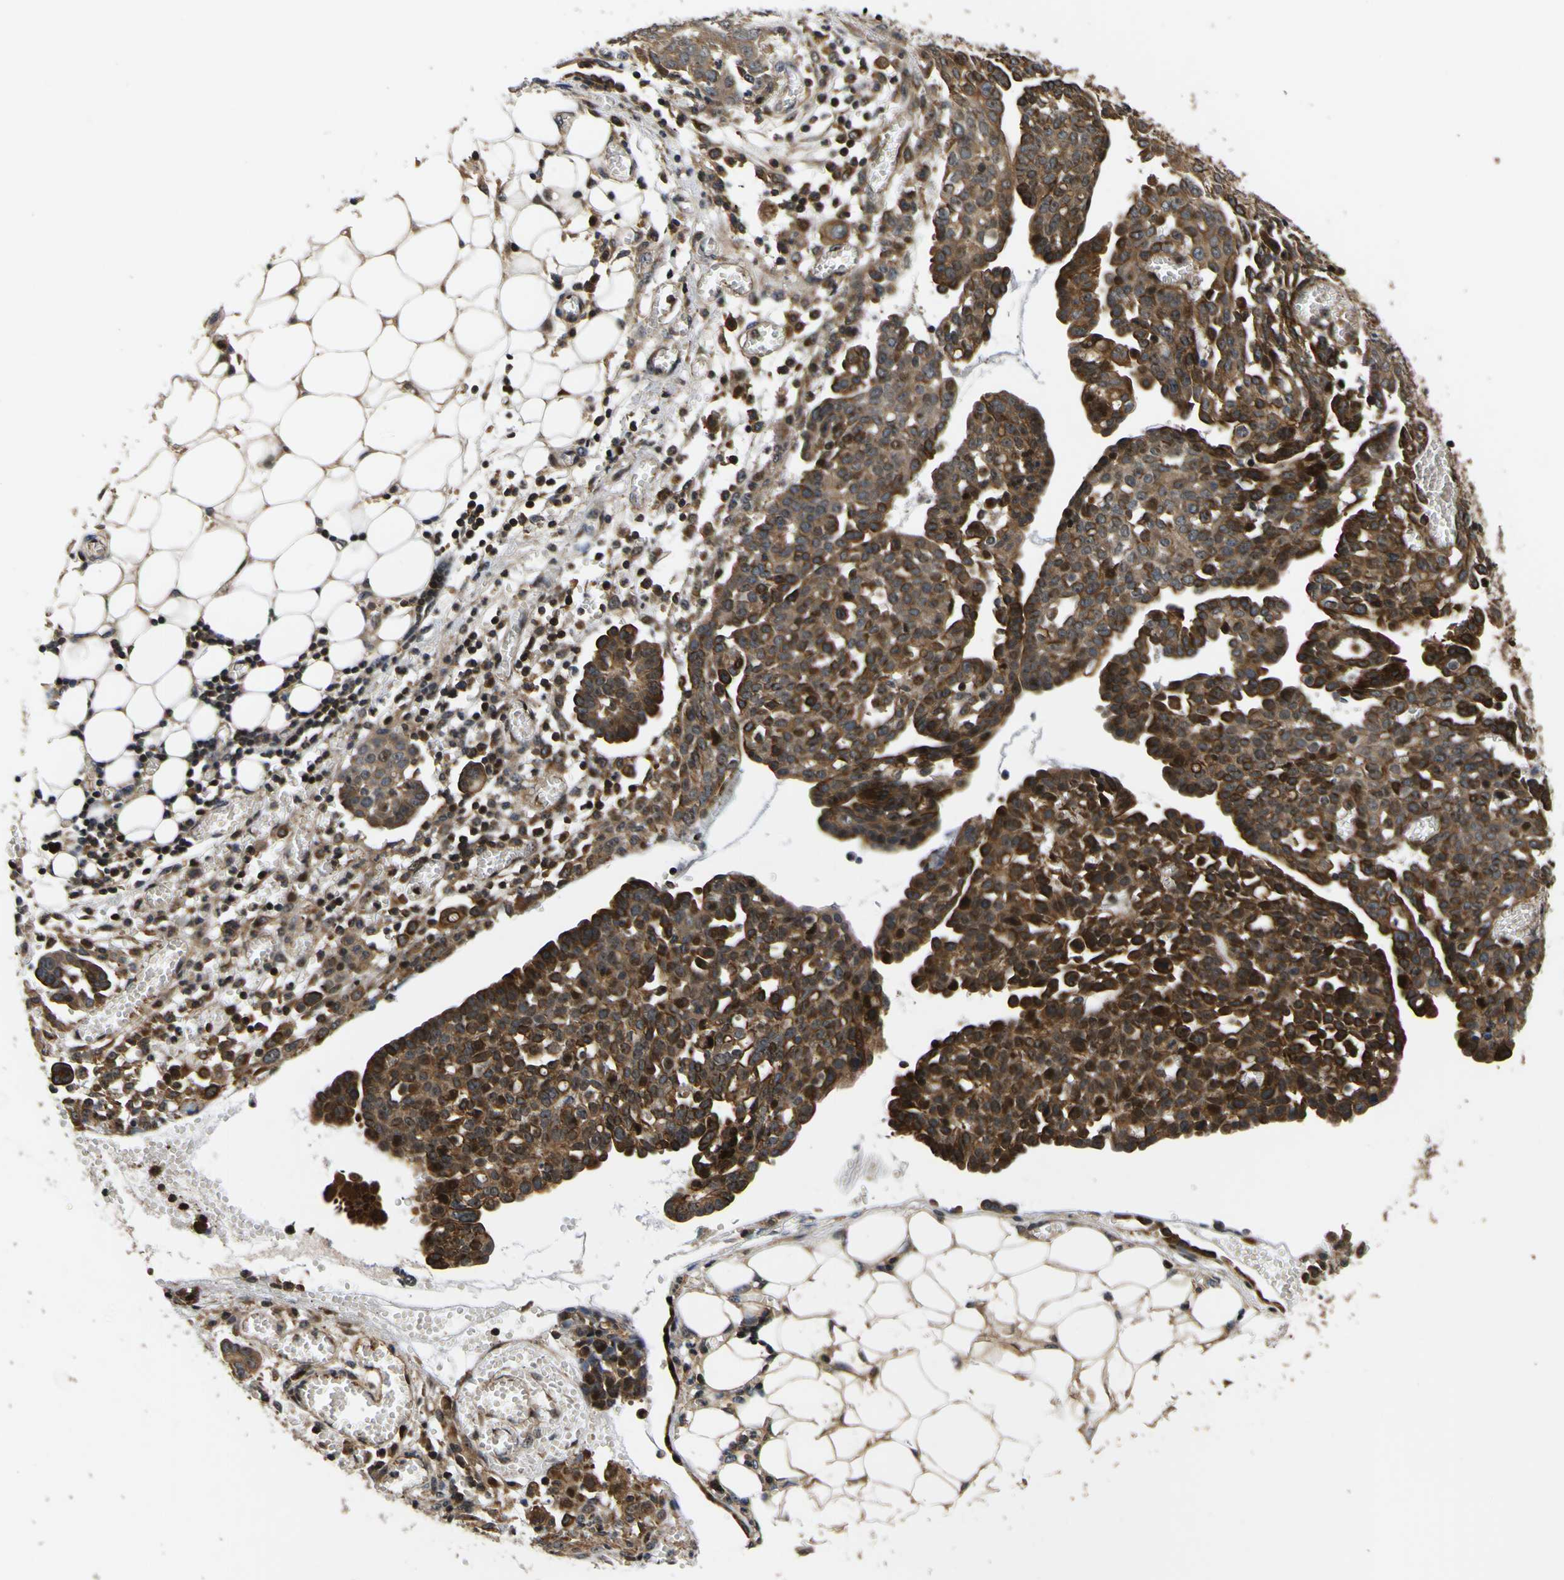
{"staining": {"intensity": "strong", "quantity": ">75%", "location": "cytoplasmic/membranous,nuclear"}, "tissue": "ovarian cancer", "cell_type": "Tumor cells", "image_type": "cancer", "snomed": [{"axis": "morphology", "description": "Cystadenocarcinoma, serous, NOS"}, {"axis": "topography", "description": "Soft tissue"}, {"axis": "topography", "description": "Ovary"}], "caption": "Tumor cells display high levels of strong cytoplasmic/membranous and nuclear expression in approximately >75% of cells in human ovarian serous cystadenocarcinoma.", "gene": "LRP4", "patient": {"sex": "female", "age": 57}}